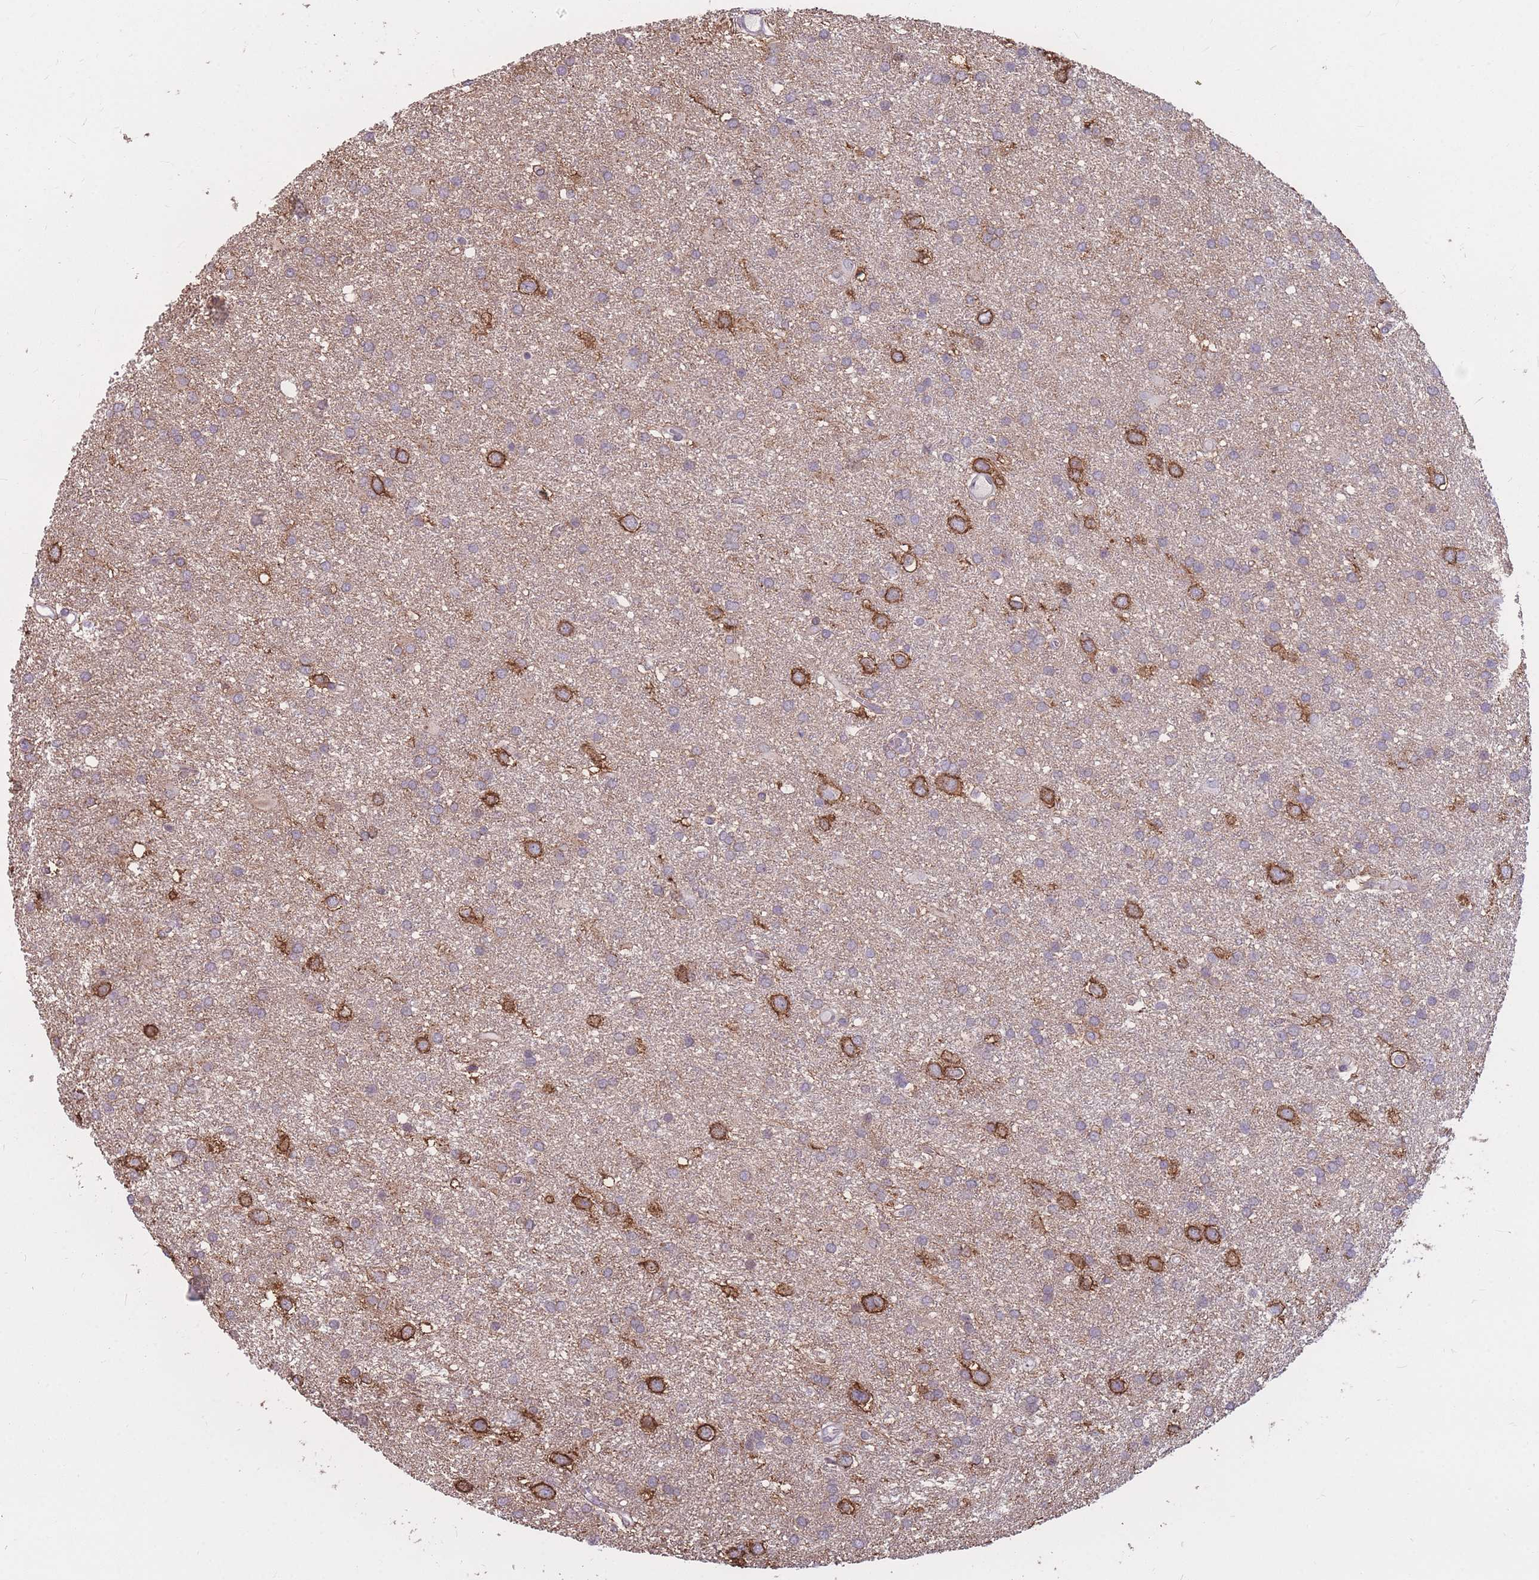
{"staining": {"intensity": "strong", "quantity": "<25%", "location": "cytoplasmic/membranous"}, "tissue": "glioma", "cell_type": "Tumor cells", "image_type": "cancer", "snomed": [{"axis": "morphology", "description": "Glioma, malignant, Low grade"}, {"axis": "topography", "description": "Brain"}], "caption": "Human malignant glioma (low-grade) stained with a protein marker demonstrates strong staining in tumor cells.", "gene": "GNA11", "patient": {"sex": "female", "age": 32}}